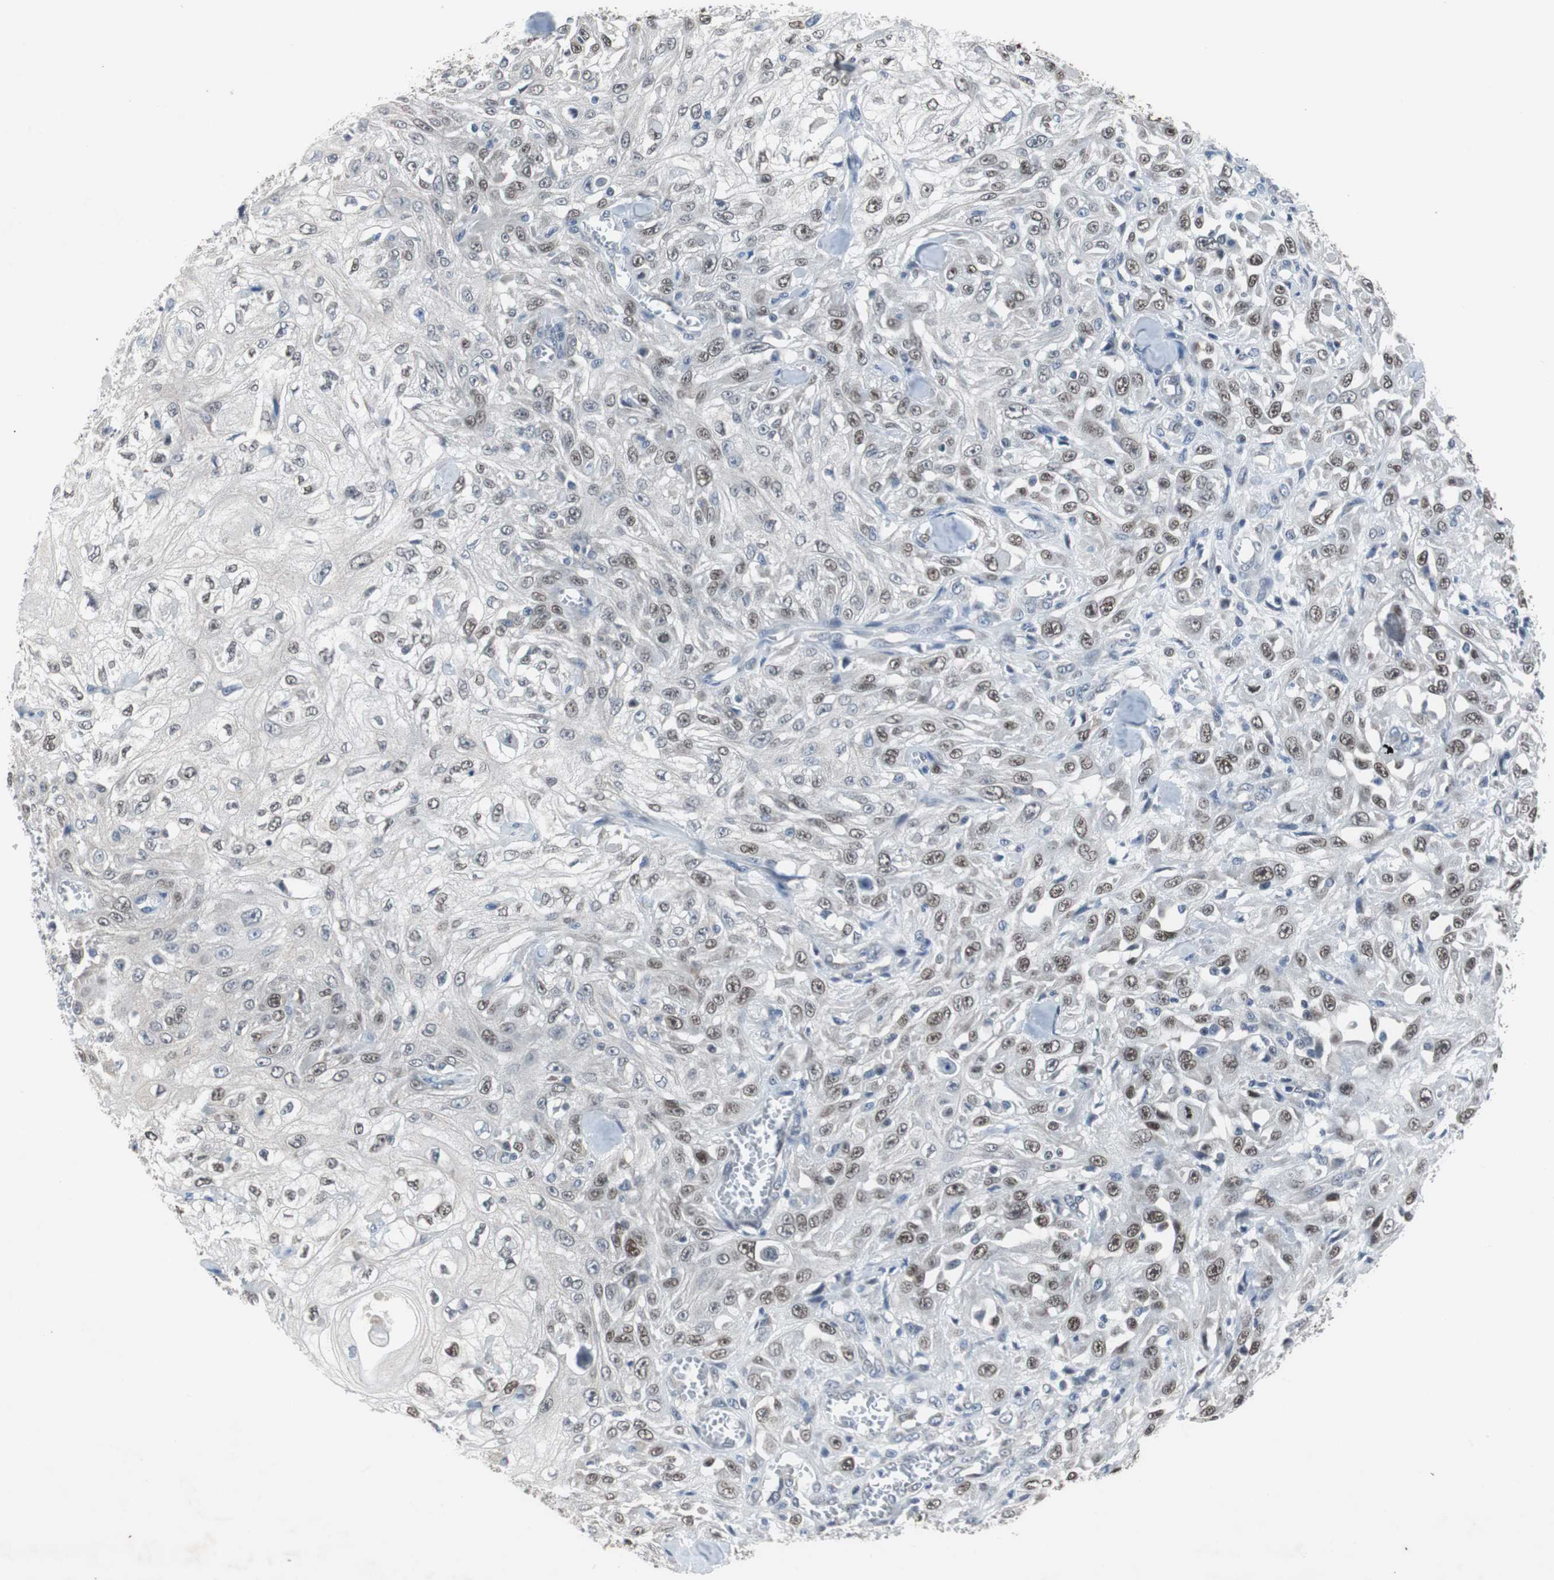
{"staining": {"intensity": "moderate", "quantity": "25%-75%", "location": "nuclear"}, "tissue": "skin cancer", "cell_type": "Tumor cells", "image_type": "cancer", "snomed": [{"axis": "morphology", "description": "Squamous cell carcinoma, NOS"}, {"axis": "morphology", "description": "Squamous cell carcinoma, metastatic, NOS"}, {"axis": "topography", "description": "Skin"}, {"axis": "topography", "description": "Lymph node"}], "caption": "A photomicrograph showing moderate nuclear staining in about 25%-75% of tumor cells in metastatic squamous cell carcinoma (skin), as visualized by brown immunohistochemical staining.", "gene": "TP63", "patient": {"sex": "male", "age": 75}}